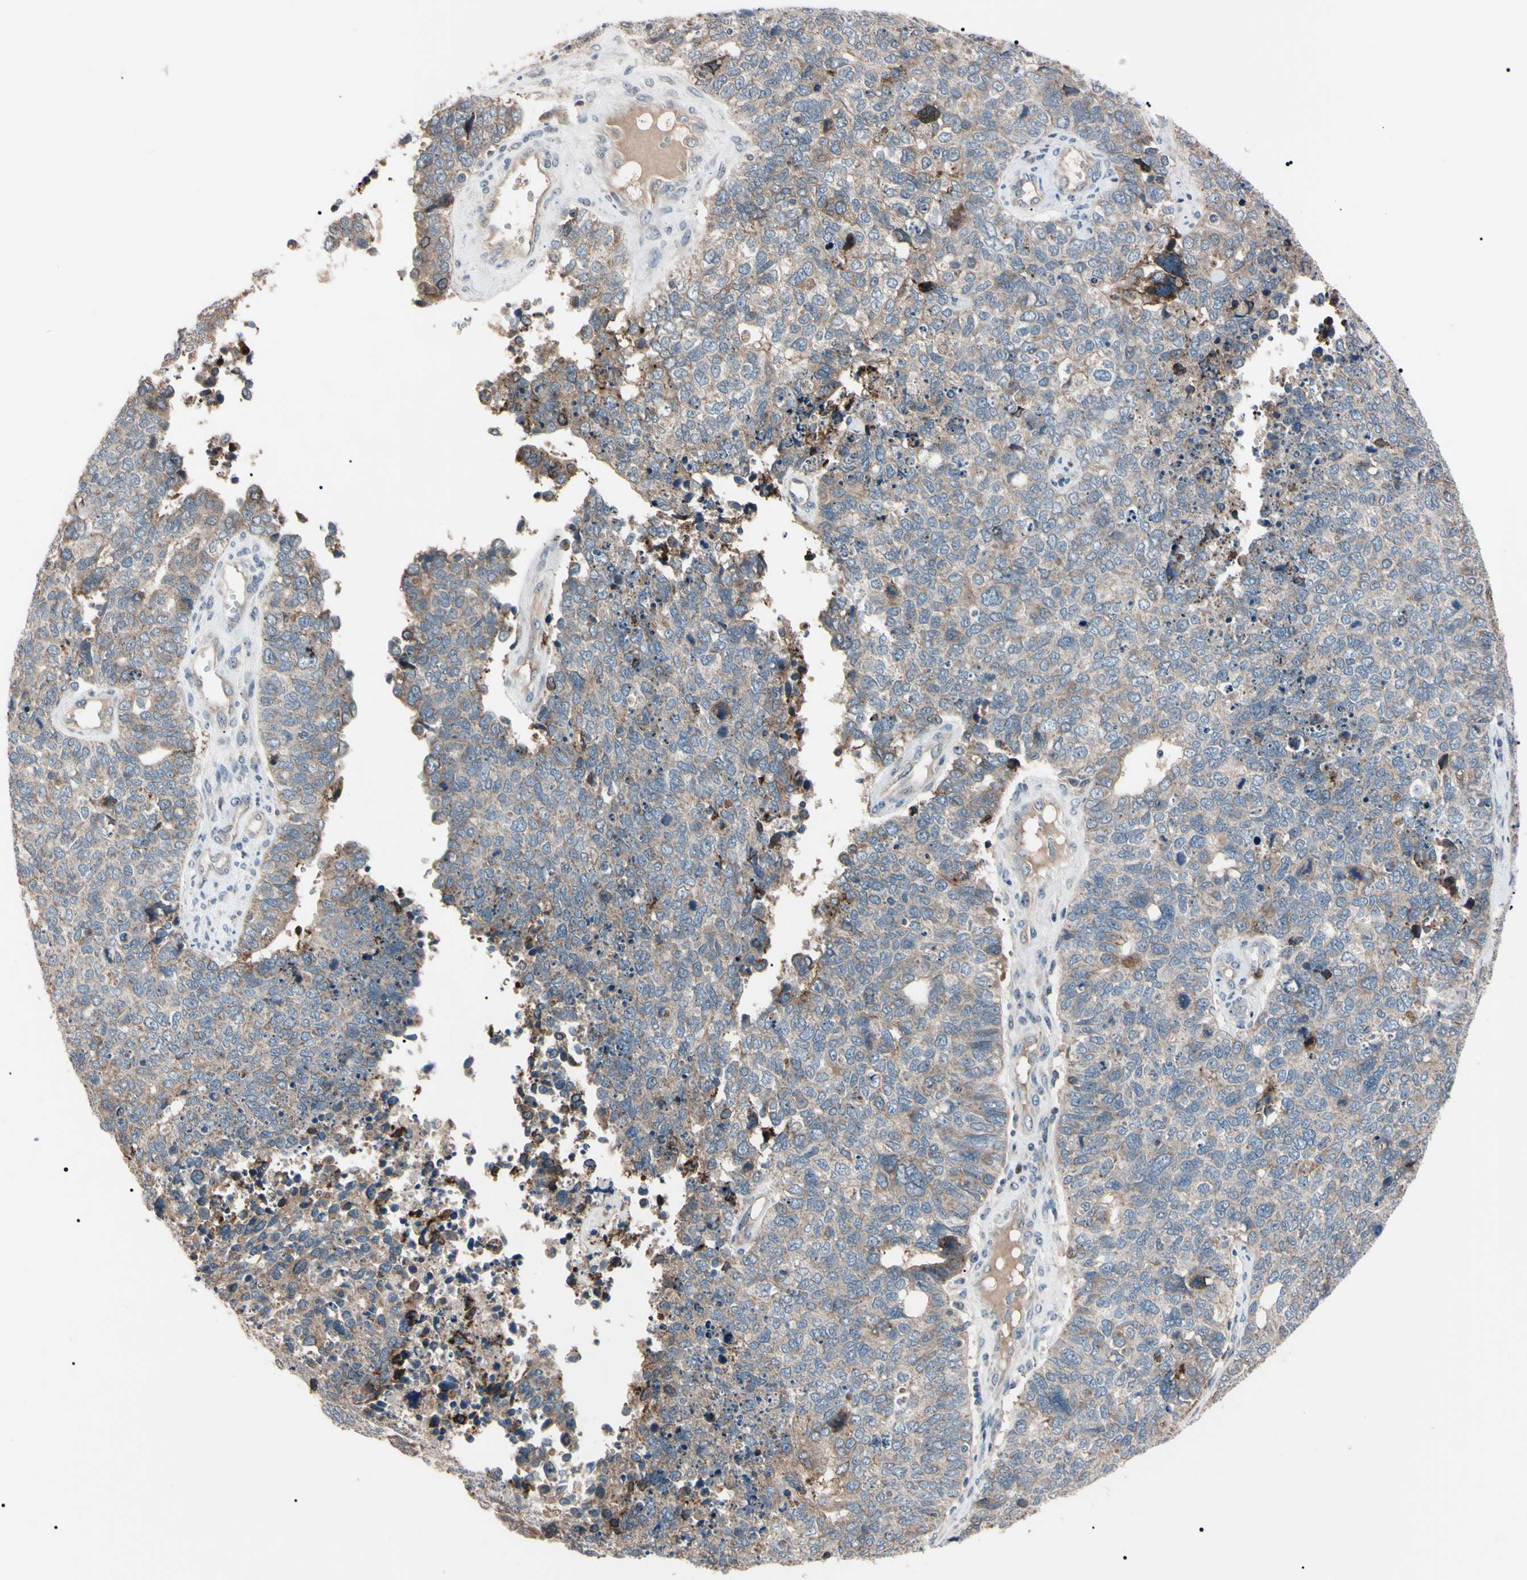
{"staining": {"intensity": "moderate", "quantity": "25%-75%", "location": "cytoplasmic/membranous"}, "tissue": "cervical cancer", "cell_type": "Tumor cells", "image_type": "cancer", "snomed": [{"axis": "morphology", "description": "Squamous cell carcinoma, NOS"}, {"axis": "topography", "description": "Cervix"}], "caption": "A micrograph showing moderate cytoplasmic/membranous positivity in approximately 25%-75% of tumor cells in squamous cell carcinoma (cervical), as visualized by brown immunohistochemical staining.", "gene": "TRAF5", "patient": {"sex": "female", "age": 63}}